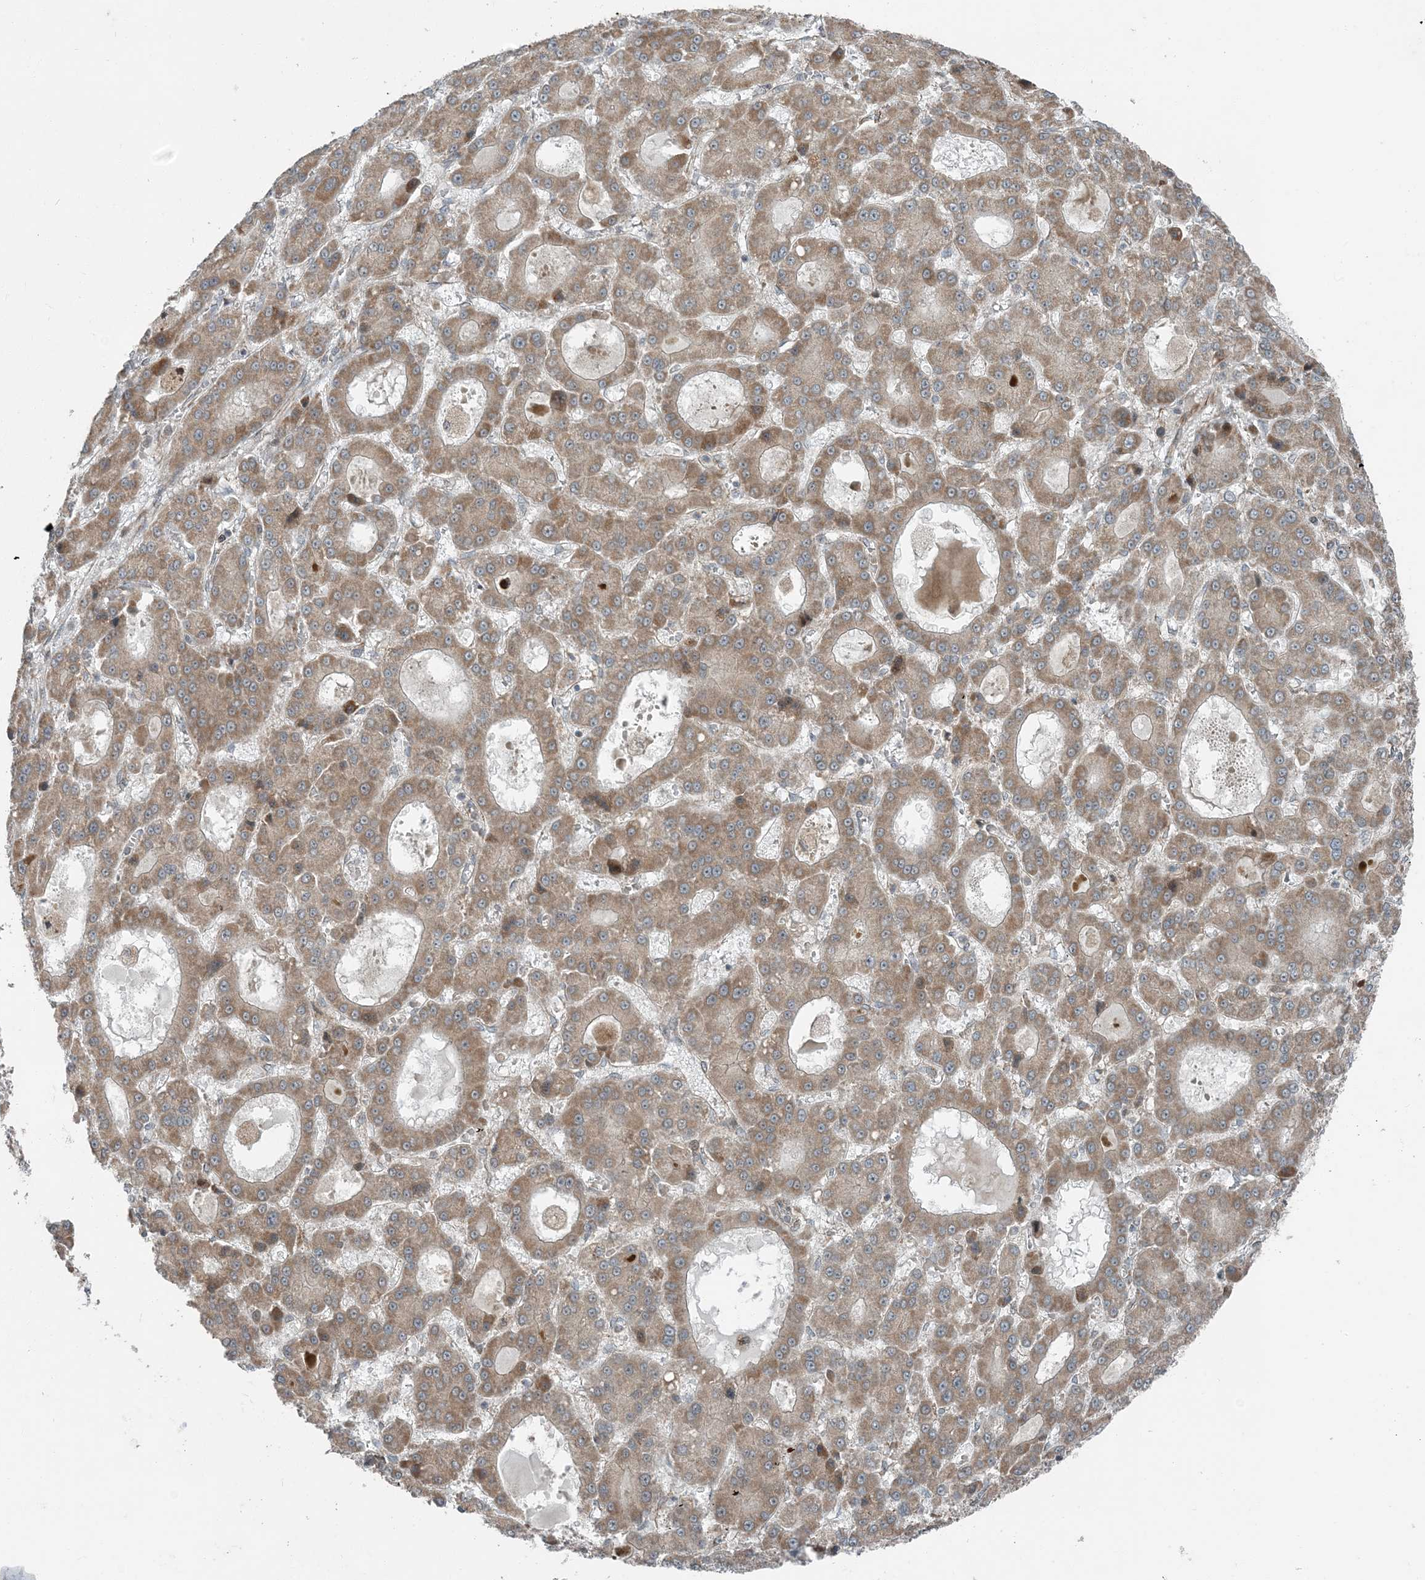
{"staining": {"intensity": "moderate", "quantity": ">75%", "location": "cytoplasmic/membranous"}, "tissue": "liver cancer", "cell_type": "Tumor cells", "image_type": "cancer", "snomed": [{"axis": "morphology", "description": "Carcinoma, Hepatocellular, NOS"}, {"axis": "topography", "description": "Liver"}], "caption": "Human liver cancer stained with a protein marker exhibits moderate staining in tumor cells.", "gene": "EDEM2", "patient": {"sex": "male", "age": 70}}